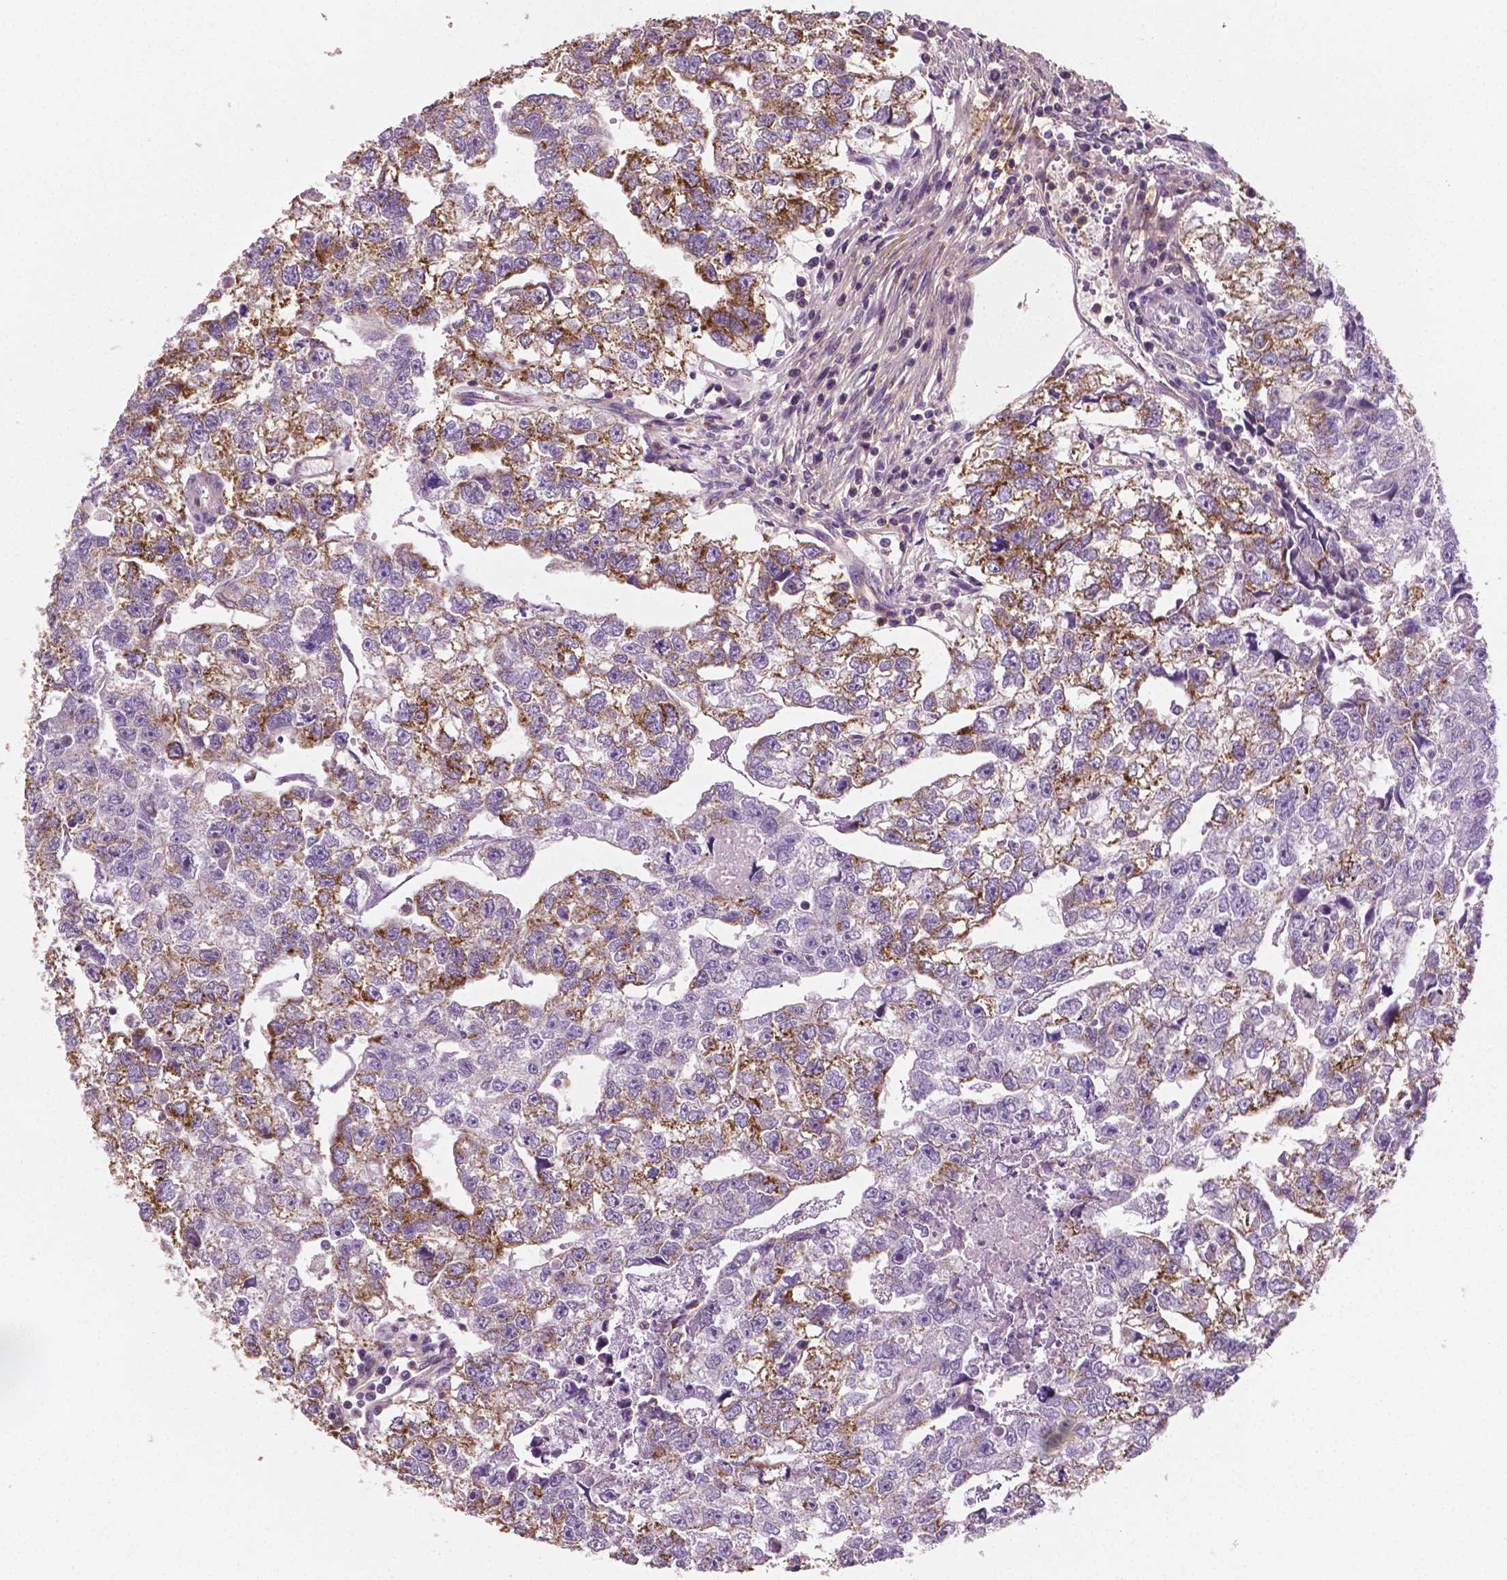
{"staining": {"intensity": "moderate", "quantity": "25%-75%", "location": "cytoplasmic/membranous"}, "tissue": "testis cancer", "cell_type": "Tumor cells", "image_type": "cancer", "snomed": [{"axis": "morphology", "description": "Carcinoma, Embryonal, NOS"}, {"axis": "morphology", "description": "Teratoma, malignant, NOS"}, {"axis": "topography", "description": "Testis"}], "caption": "Tumor cells exhibit medium levels of moderate cytoplasmic/membranous staining in about 25%-75% of cells in embryonal carcinoma (testis).", "gene": "PTX3", "patient": {"sex": "male", "age": 44}}